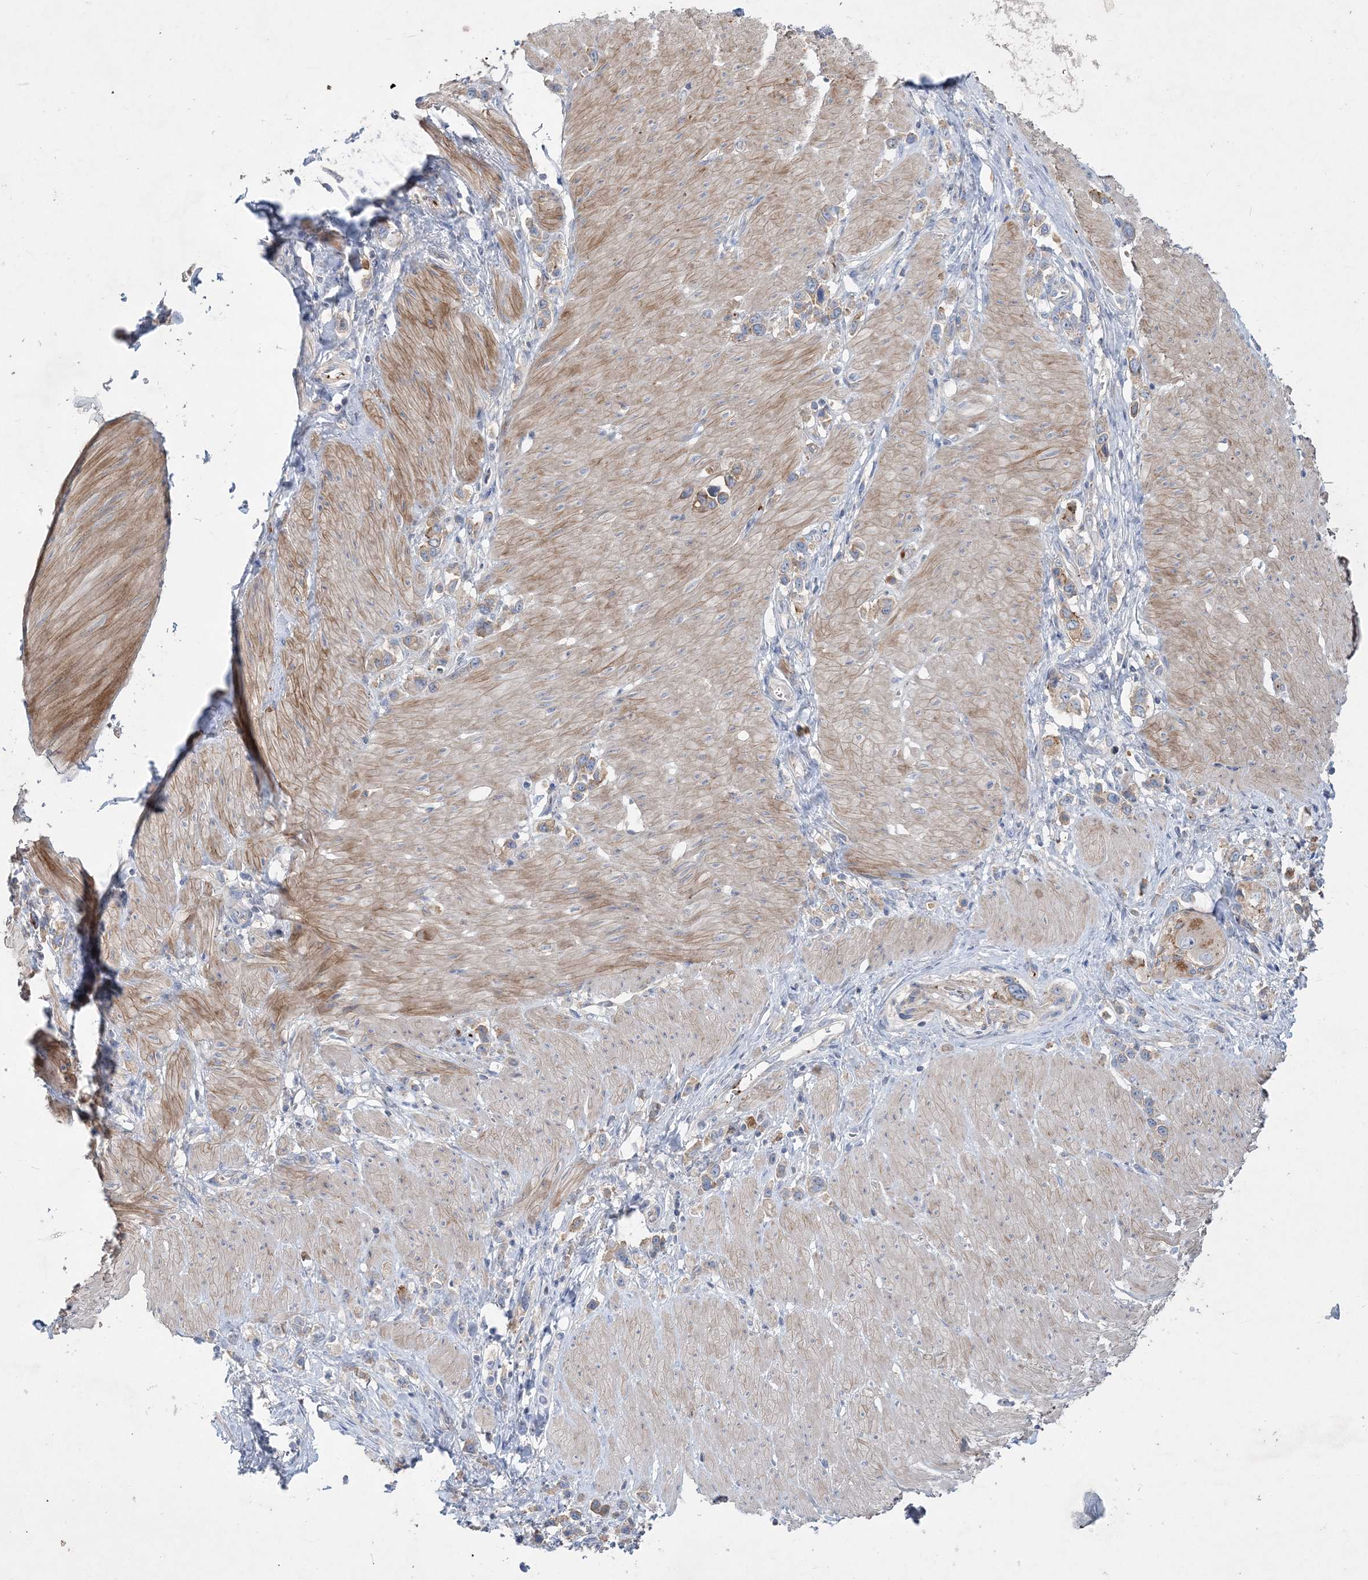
{"staining": {"intensity": "weak", "quantity": "25%-75%", "location": "cytoplasmic/membranous"}, "tissue": "stomach cancer", "cell_type": "Tumor cells", "image_type": "cancer", "snomed": [{"axis": "morphology", "description": "Normal tissue, NOS"}, {"axis": "morphology", "description": "Adenocarcinoma, NOS"}, {"axis": "topography", "description": "Stomach, upper"}, {"axis": "topography", "description": "Stomach"}], "caption": "This histopathology image shows adenocarcinoma (stomach) stained with immunohistochemistry to label a protein in brown. The cytoplasmic/membranous of tumor cells show weak positivity for the protein. Nuclei are counter-stained blue.", "gene": "ADCK2", "patient": {"sex": "female", "age": 65}}